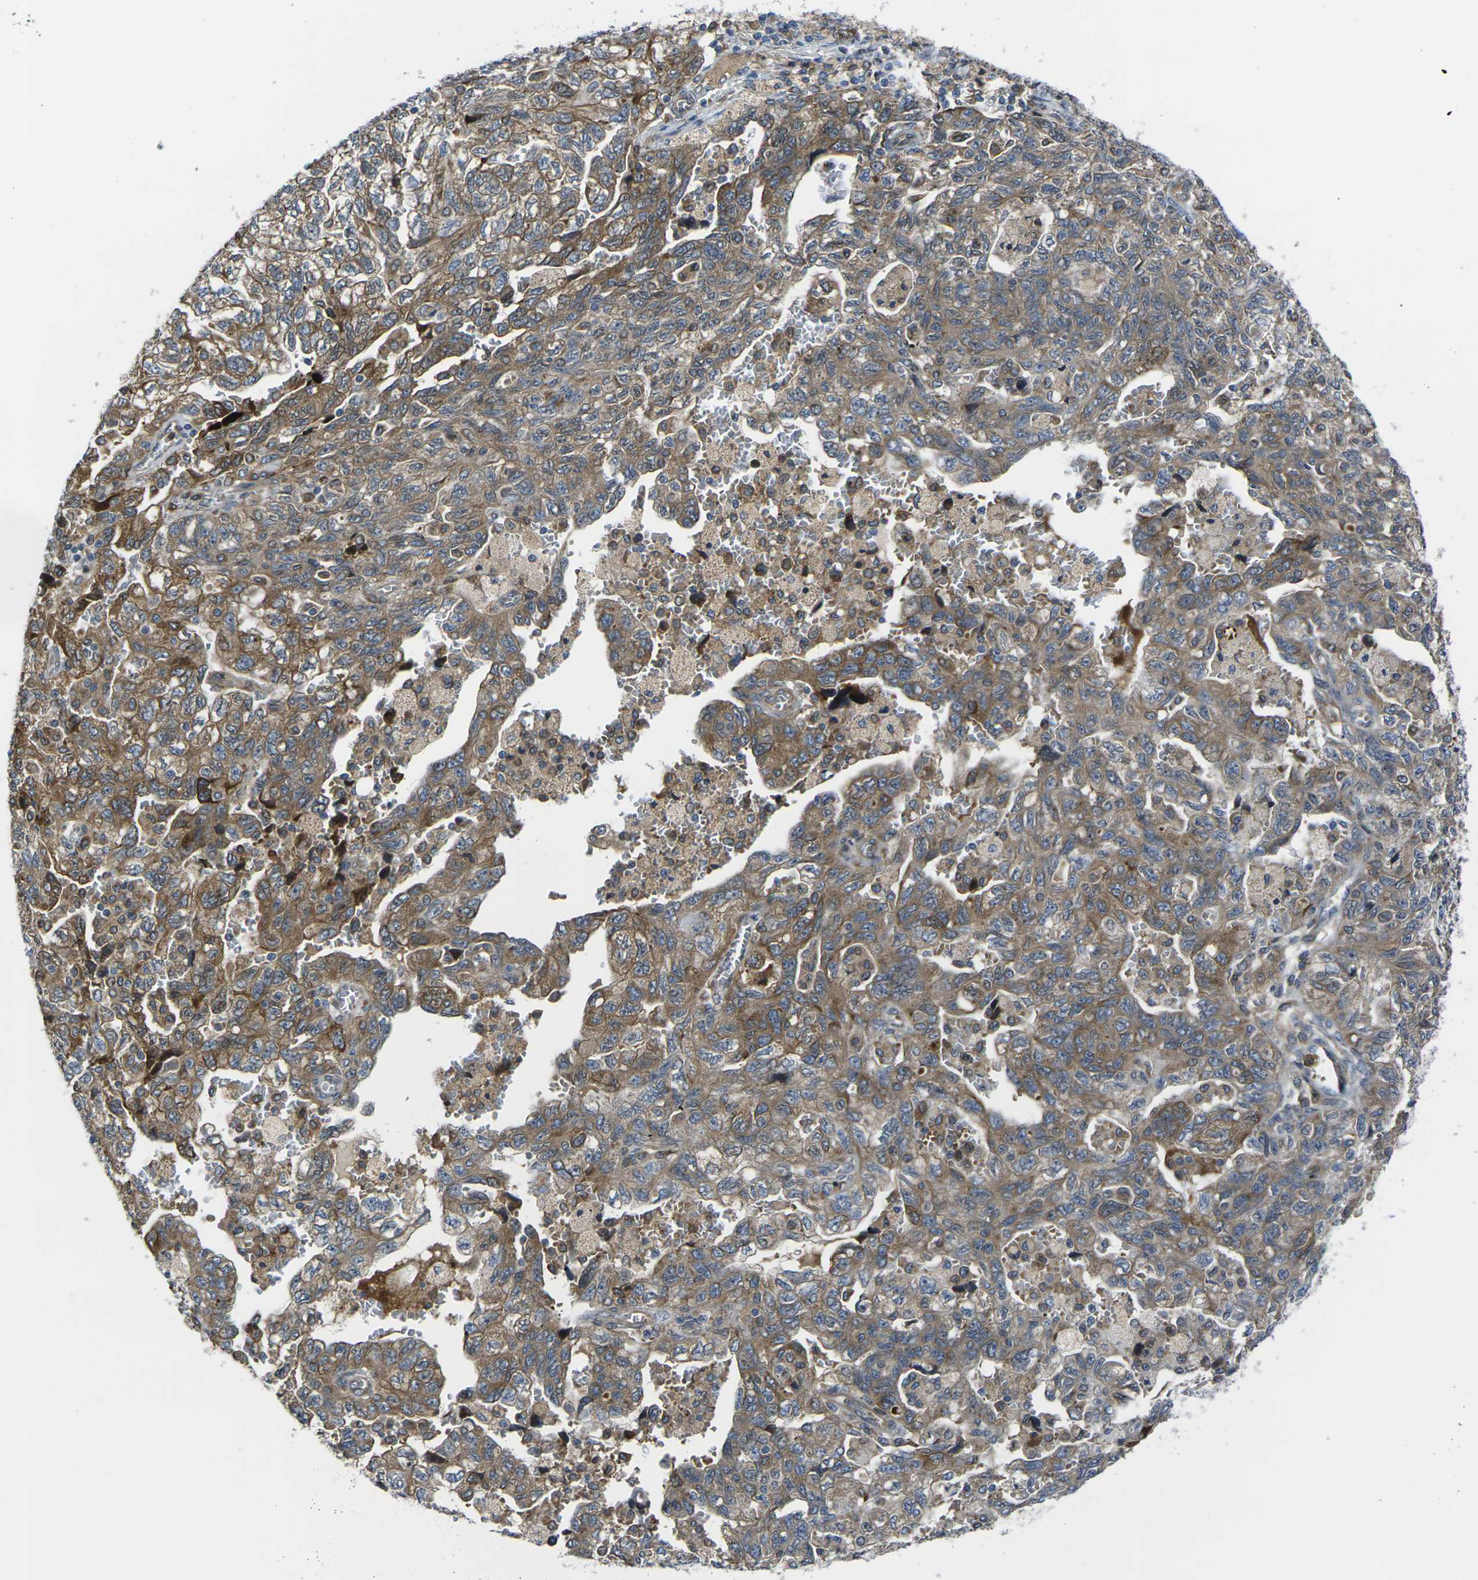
{"staining": {"intensity": "moderate", "quantity": ">75%", "location": "cytoplasmic/membranous"}, "tissue": "ovarian cancer", "cell_type": "Tumor cells", "image_type": "cancer", "snomed": [{"axis": "morphology", "description": "Carcinoma, NOS"}, {"axis": "morphology", "description": "Cystadenocarcinoma, serous, NOS"}, {"axis": "topography", "description": "Ovary"}], "caption": "Serous cystadenocarcinoma (ovarian) stained for a protein reveals moderate cytoplasmic/membranous positivity in tumor cells.", "gene": "FZD1", "patient": {"sex": "female", "age": 69}}